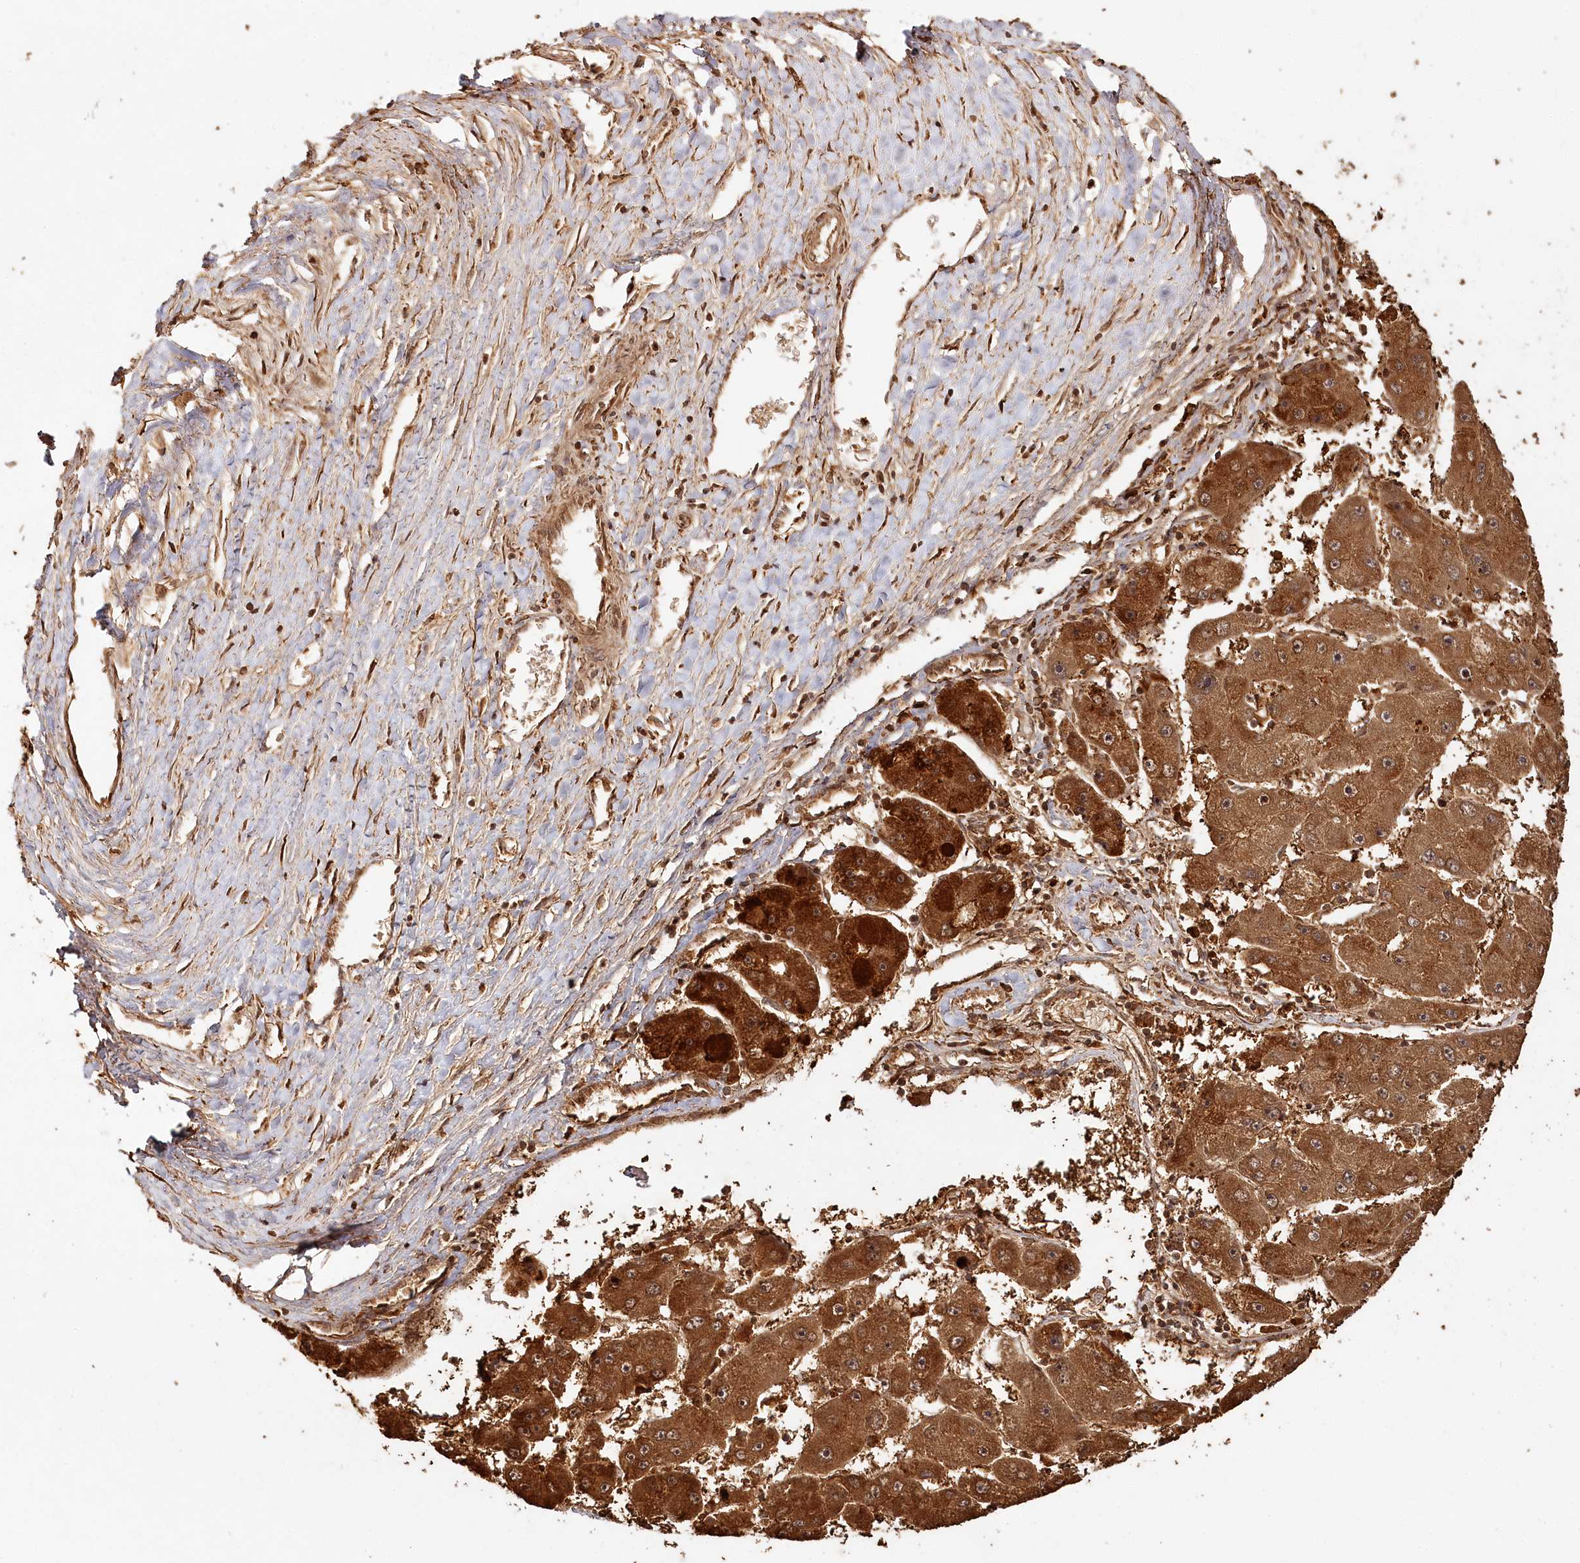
{"staining": {"intensity": "strong", "quantity": ">75%", "location": "cytoplasmic/membranous,nuclear"}, "tissue": "liver cancer", "cell_type": "Tumor cells", "image_type": "cancer", "snomed": [{"axis": "morphology", "description": "Carcinoma, Hepatocellular, NOS"}, {"axis": "topography", "description": "Liver"}], "caption": "IHC image of neoplastic tissue: human liver cancer (hepatocellular carcinoma) stained using immunohistochemistry demonstrates high levels of strong protein expression localized specifically in the cytoplasmic/membranous and nuclear of tumor cells, appearing as a cytoplasmic/membranous and nuclear brown color.", "gene": "ULK2", "patient": {"sex": "female", "age": 61}}